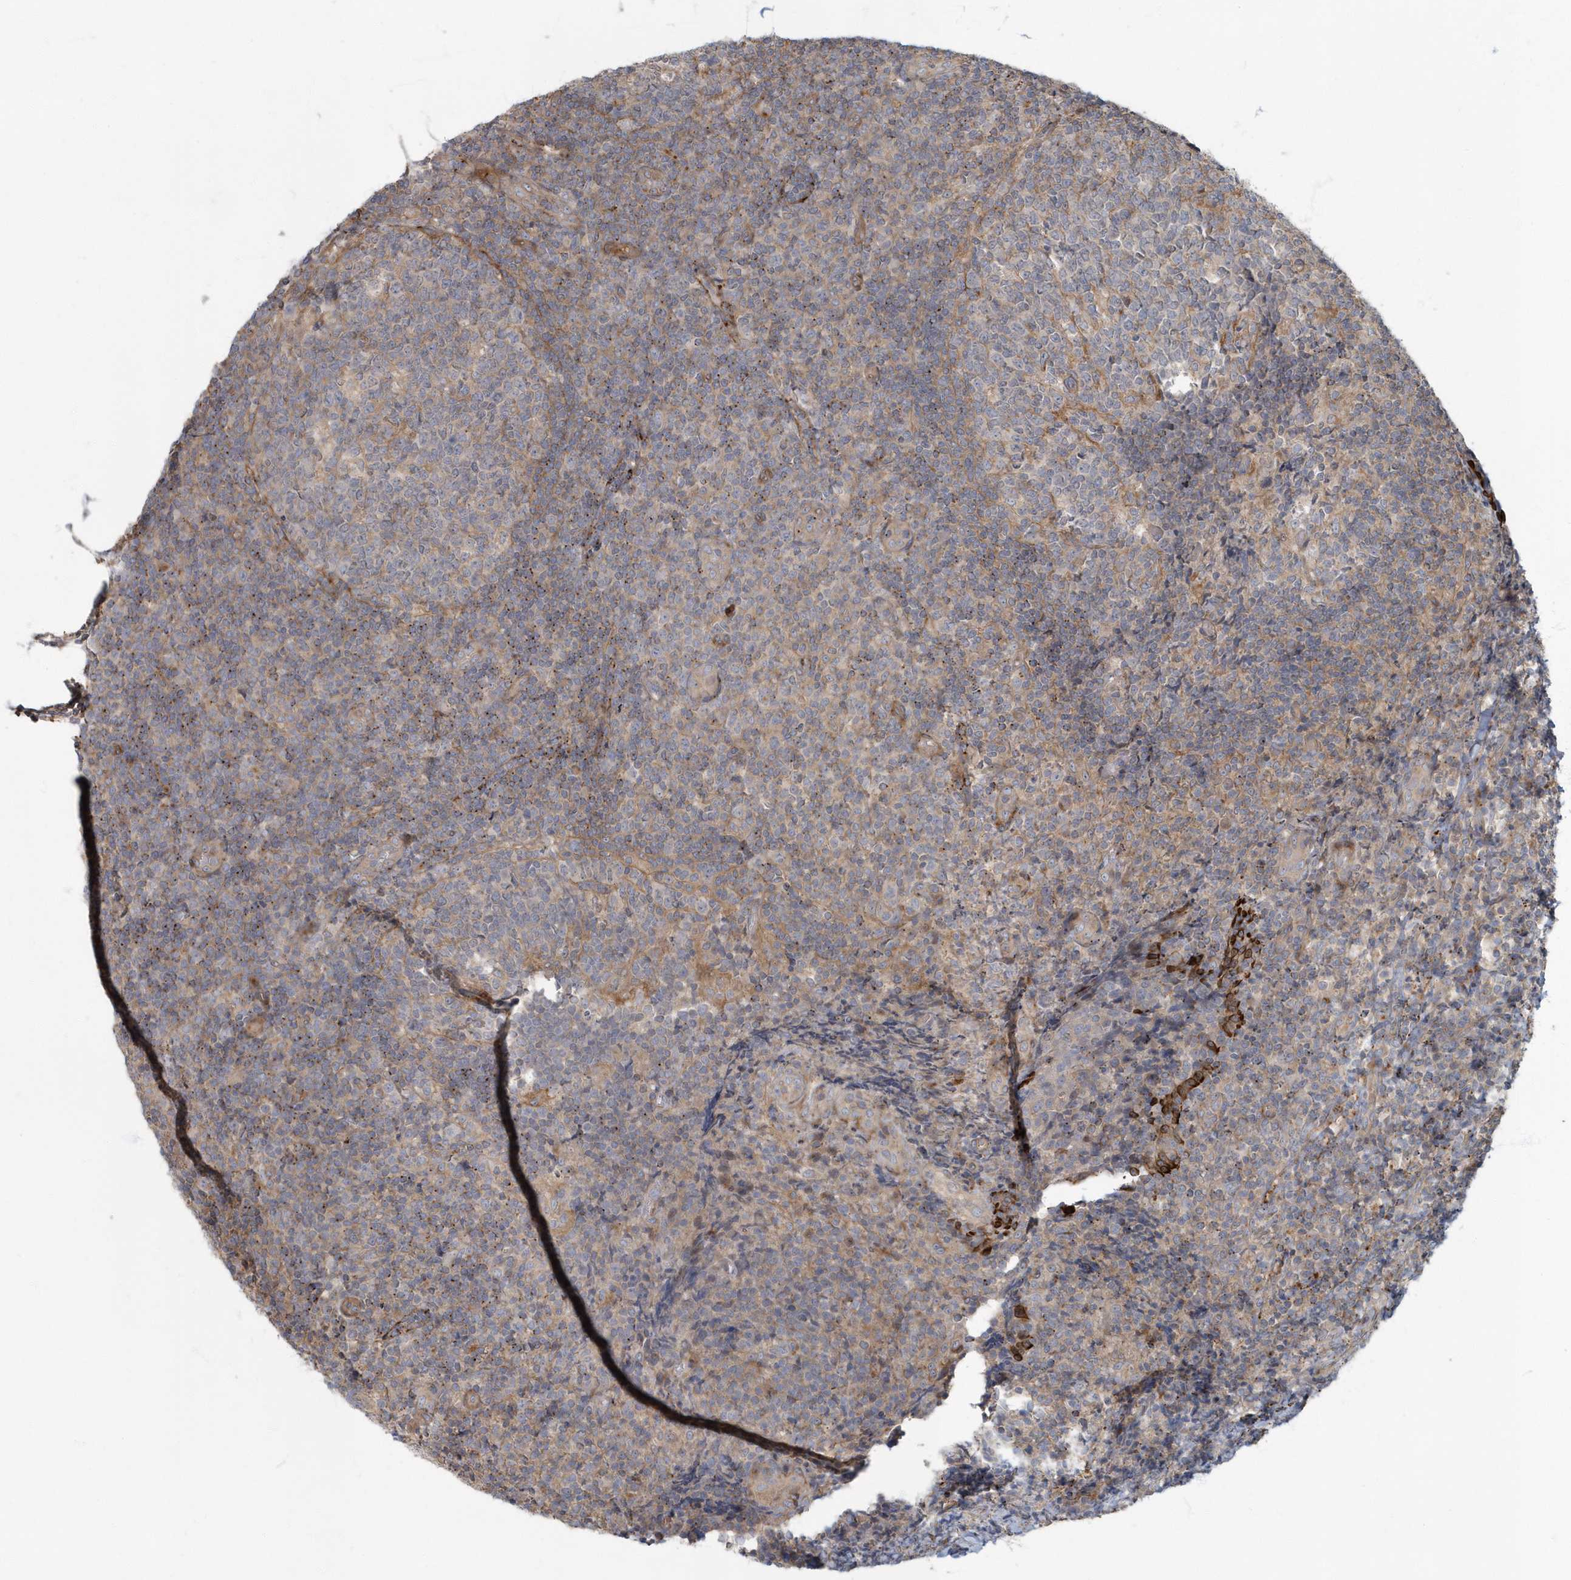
{"staining": {"intensity": "weak", "quantity": "<25%", "location": "cytoplasmic/membranous"}, "tissue": "tonsil", "cell_type": "Germinal center cells", "image_type": "normal", "snomed": [{"axis": "morphology", "description": "Normal tissue, NOS"}, {"axis": "topography", "description": "Tonsil"}], "caption": "Micrograph shows no protein staining in germinal center cells of unremarkable tonsil.", "gene": "ARHGEF38", "patient": {"sex": "female", "age": 19}}